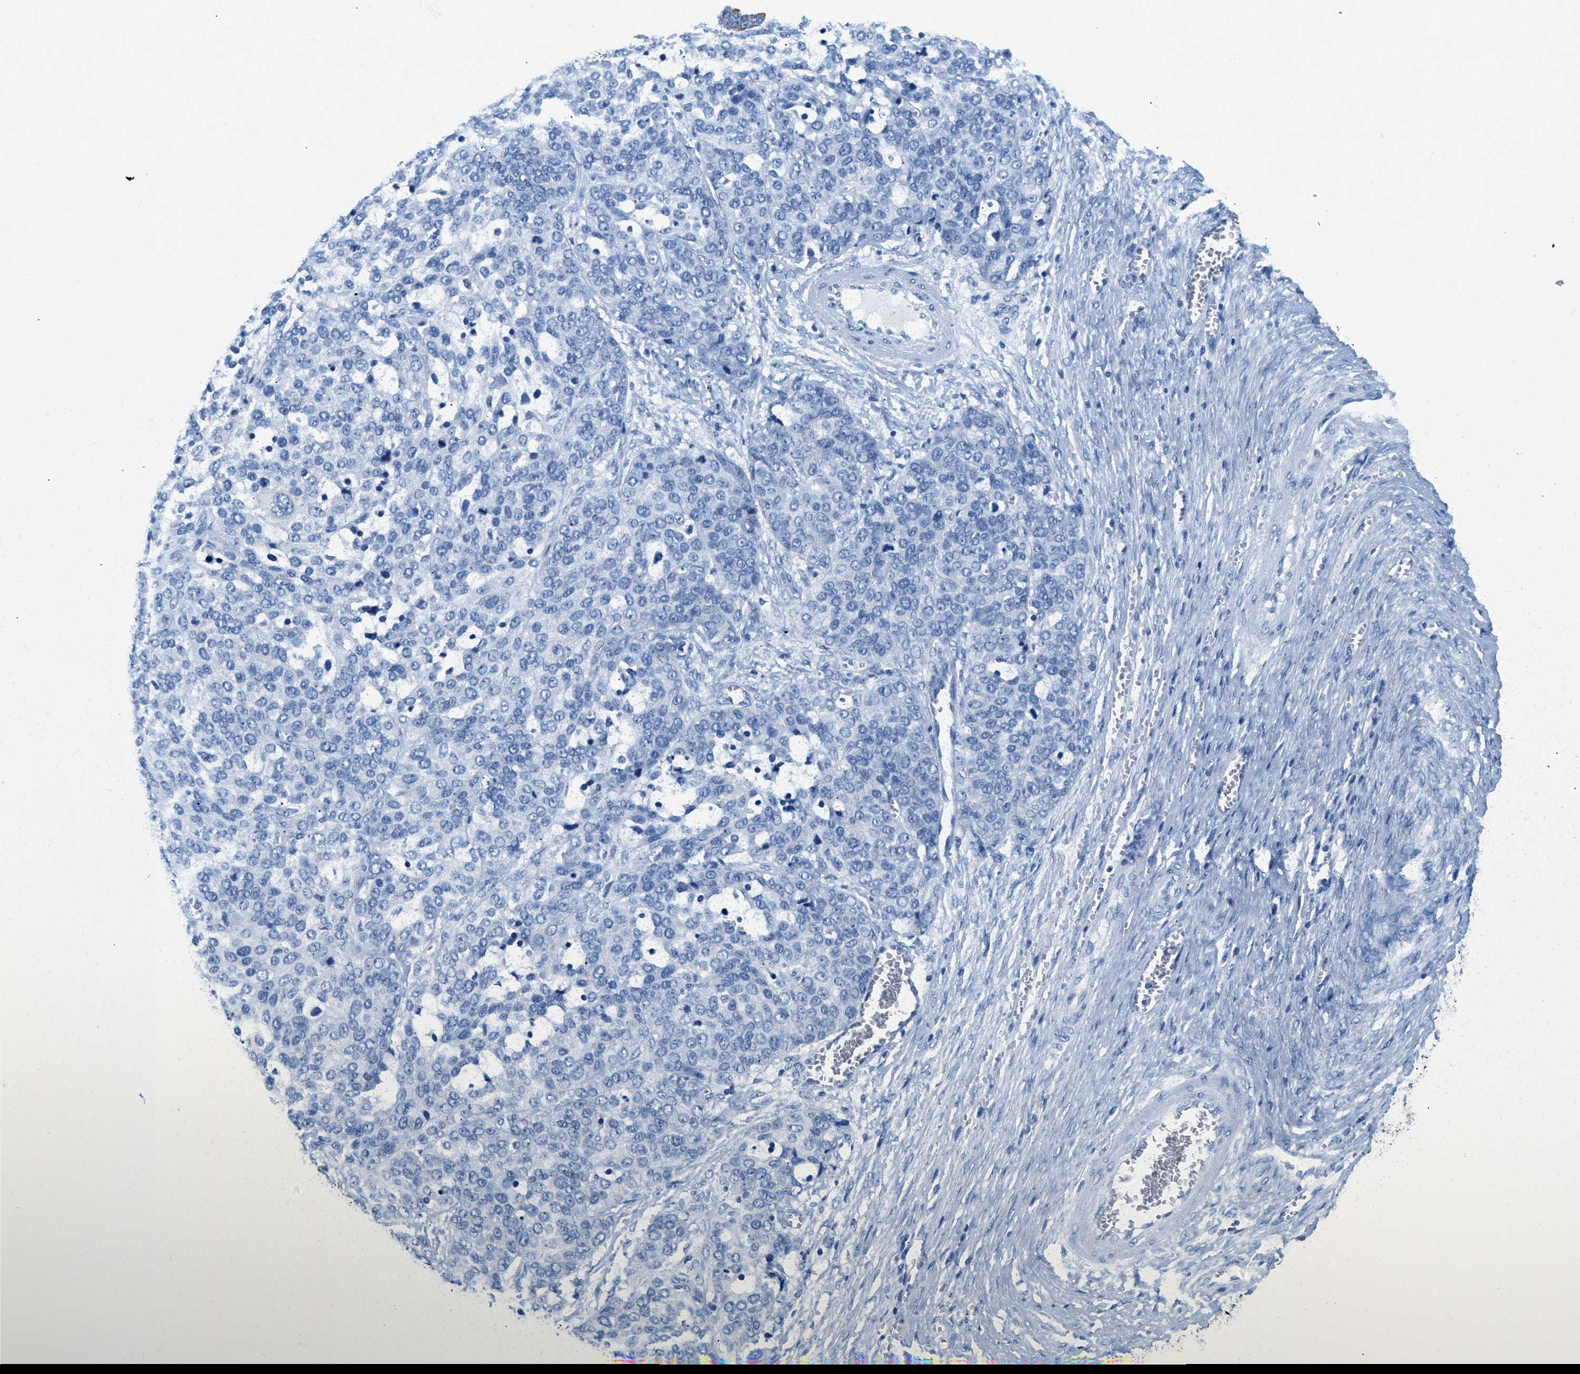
{"staining": {"intensity": "negative", "quantity": "none", "location": "none"}, "tissue": "ovarian cancer", "cell_type": "Tumor cells", "image_type": "cancer", "snomed": [{"axis": "morphology", "description": "Cystadenocarcinoma, serous, NOS"}, {"axis": "topography", "description": "Ovary"}], "caption": "Tumor cells are negative for brown protein staining in ovarian cancer (serous cystadenocarcinoma). (Stains: DAB immunohistochemistry (IHC) with hematoxylin counter stain, Microscopy: brightfield microscopy at high magnification).", "gene": "STXBP2", "patient": {"sex": "female", "age": 44}}